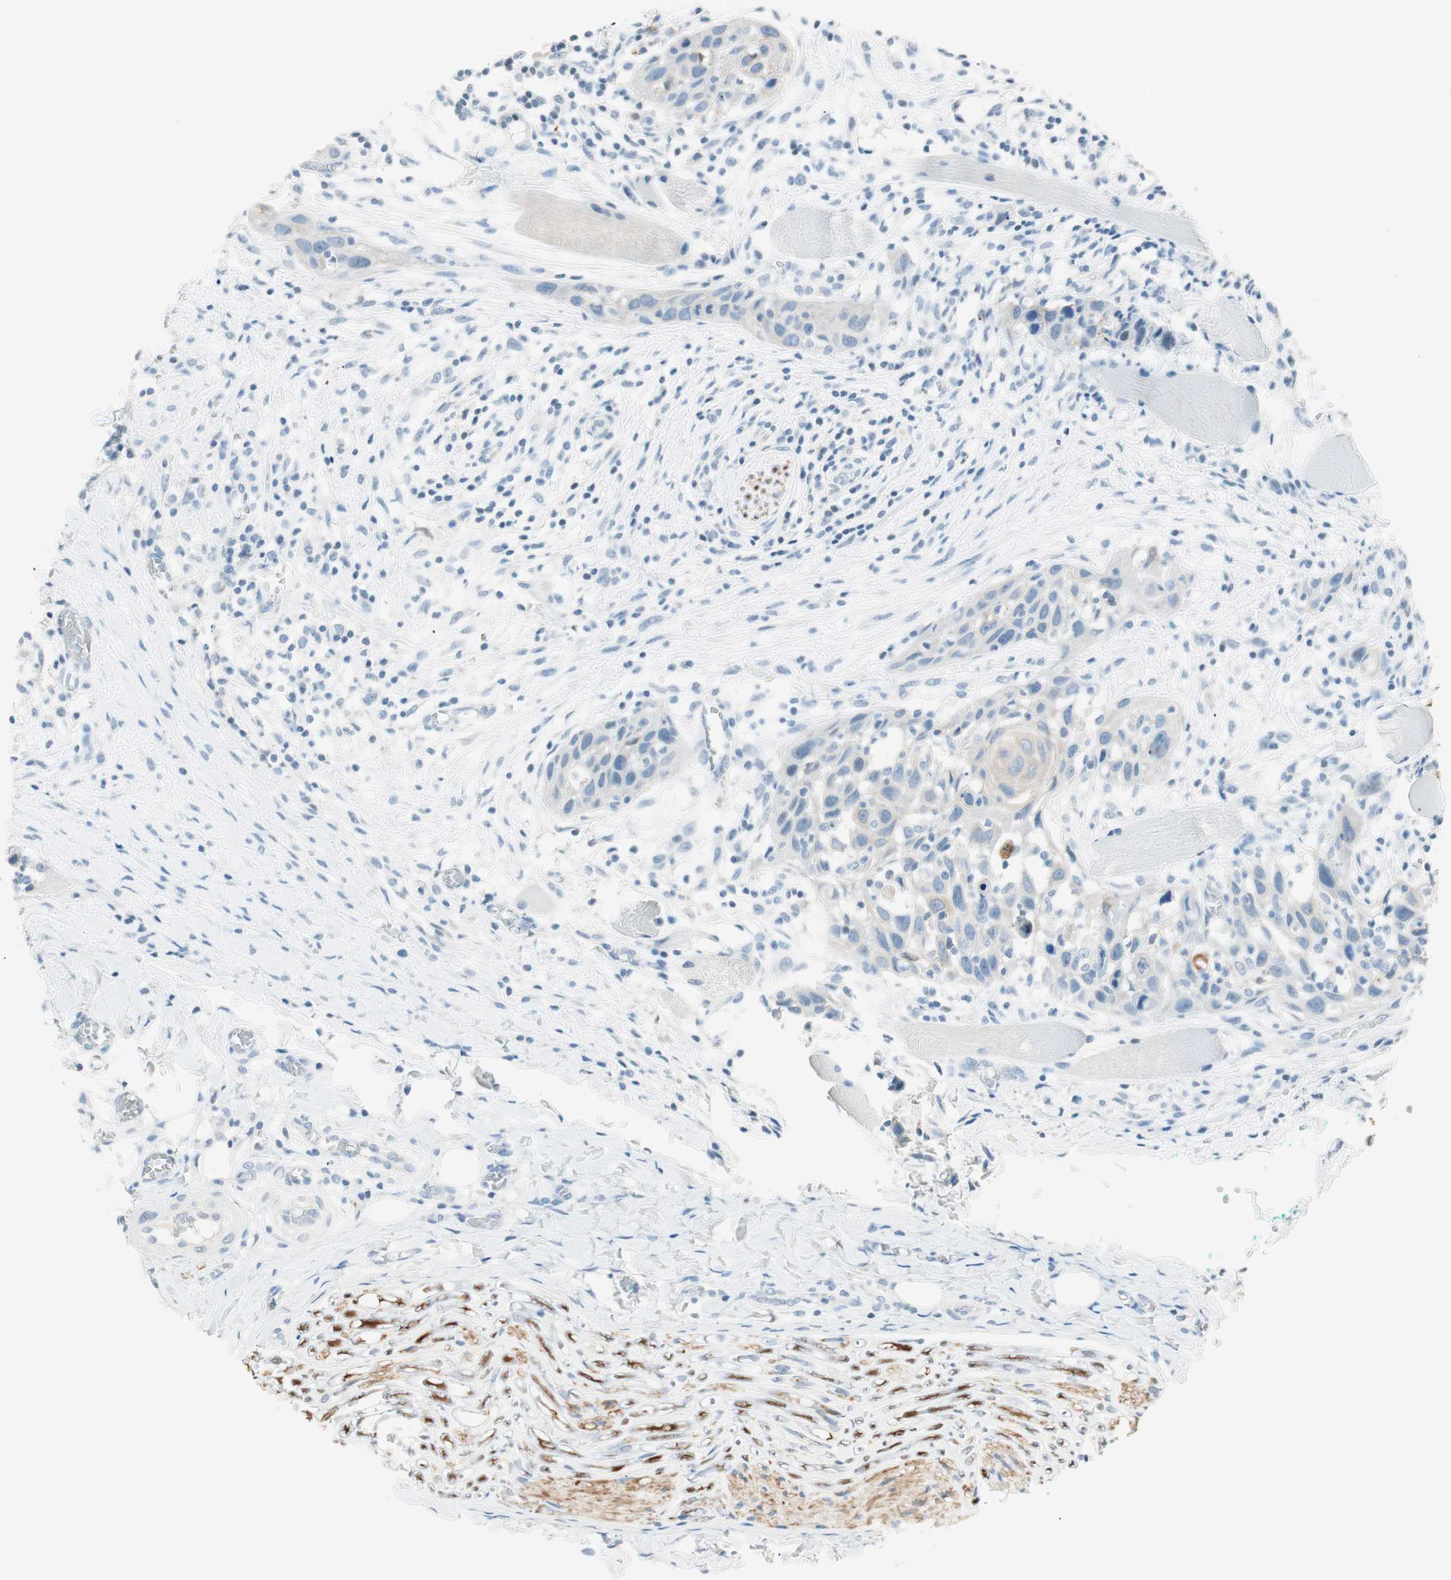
{"staining": {"intensity": "weak", "quantity": "25%-75%", "location": "cytoplasmic/membranous"}, "tissue": "head and neck cancer", "cell_type": "Tumor cells", "image_type": "cancer", "snomed": [{"axis": "morphology", "description": "Normal tissue, NOS"}, {"axis": "morphology", "description": "Squamous cell carcinoma, NOS"}, {"axis": "topography", "description": "Oral tissue"}, {"axis": "topography", "description": "Head-Neck"}], "caption": "Brown immunohistochemical staining in human head and neck cancer (squamous cell carcinoma) demonstrates weak cytoplasmic/membranous staining in approximately 25%-75% of tumor cells.", "gene": "GNAO1", "patient": {"sex": "female", "age": 50}}